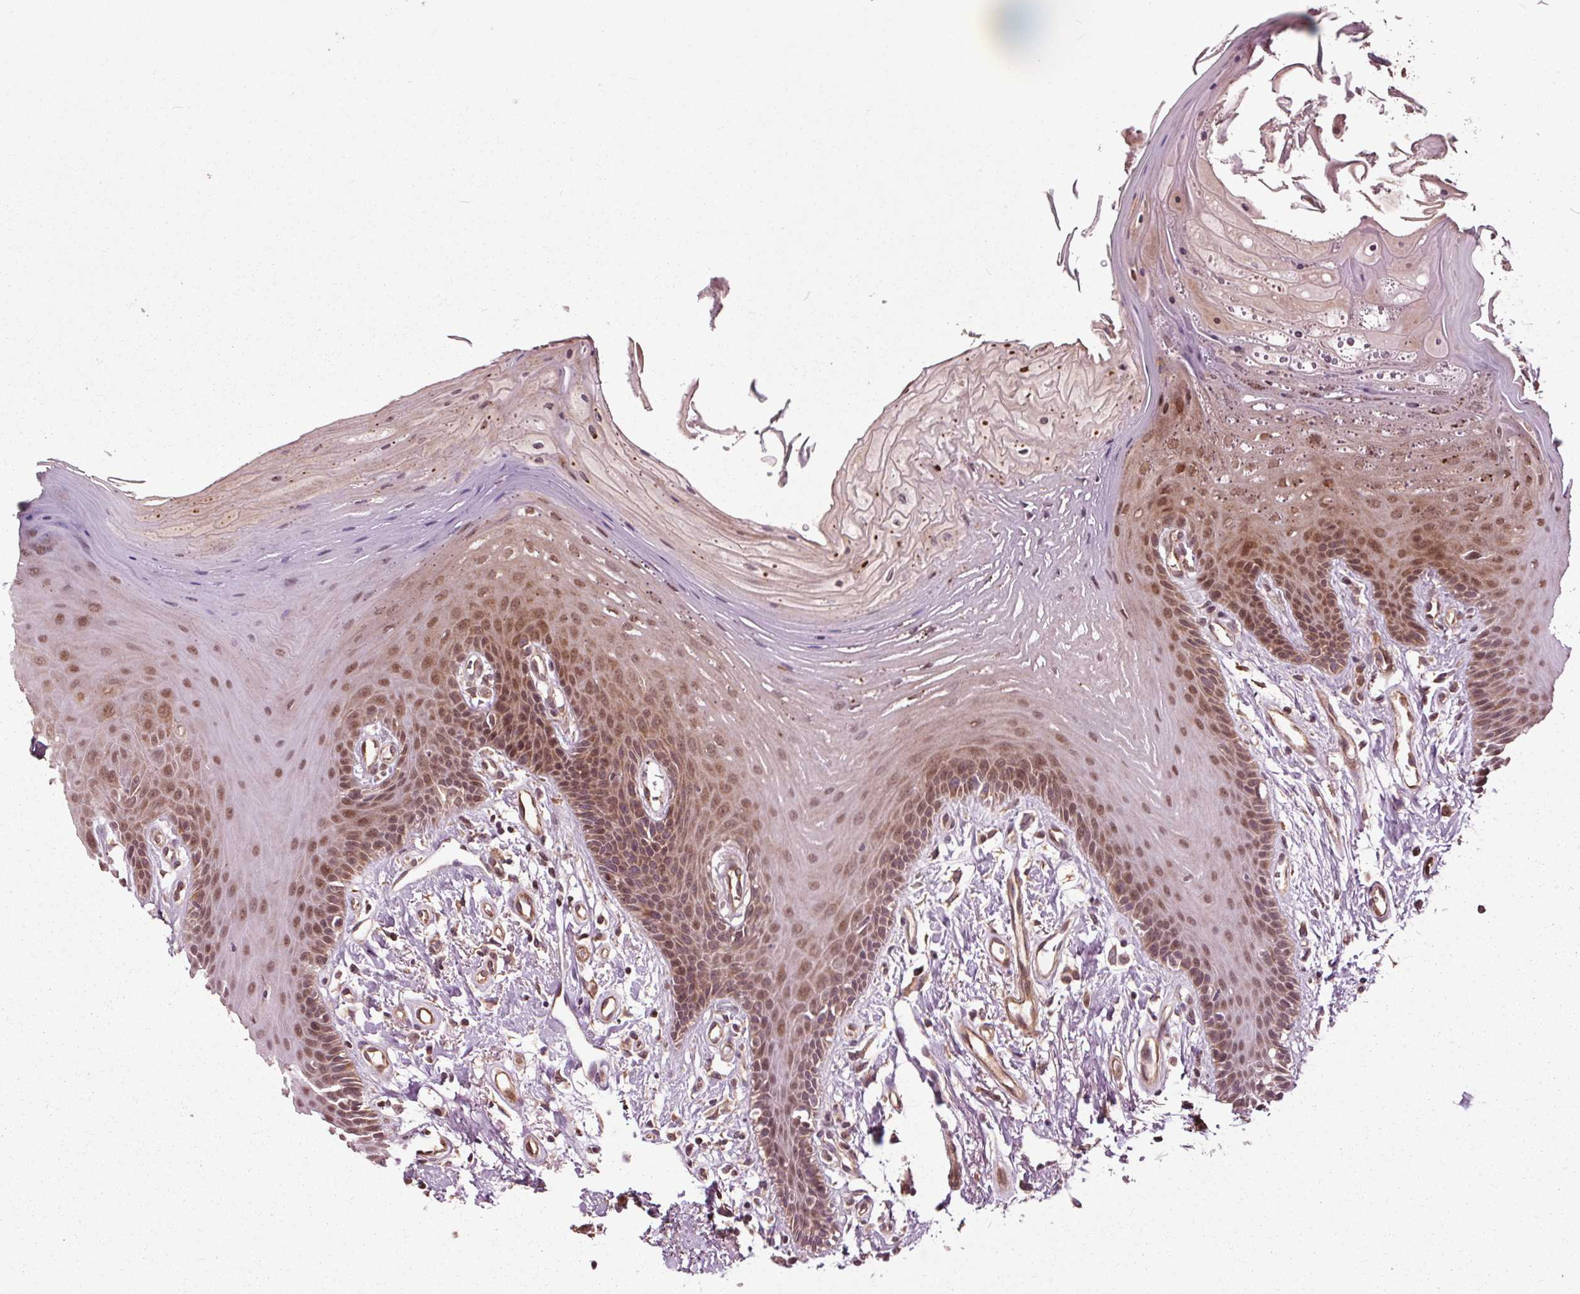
{"staining": {"intensity": "moderate", "quantity": ">75%", "location": "cytoplasmic/membranous,nuclear"}, "tissue": "oral mucosa", "cell_type": "Squamous epithelial cells", "image_type": "normal", "snomed": [{"axis": "morphology", "description": "Normal tissue, NOS"}, {"axis": "morphology", "description": "Normal morphology"}, {"axis": "topography", "description": "Oral tissue"}], "caption": "Immunohistochemistry (IHC) of benign human oral mucosa demonstrates medium levels of moderate cytoplasmic/membranous,nuclear expression in about >75% of squamous epithelial cells. Nuclei are stained in blue.", "gene": "CEP95", "patient": {"sex": "female", "age": 76}}